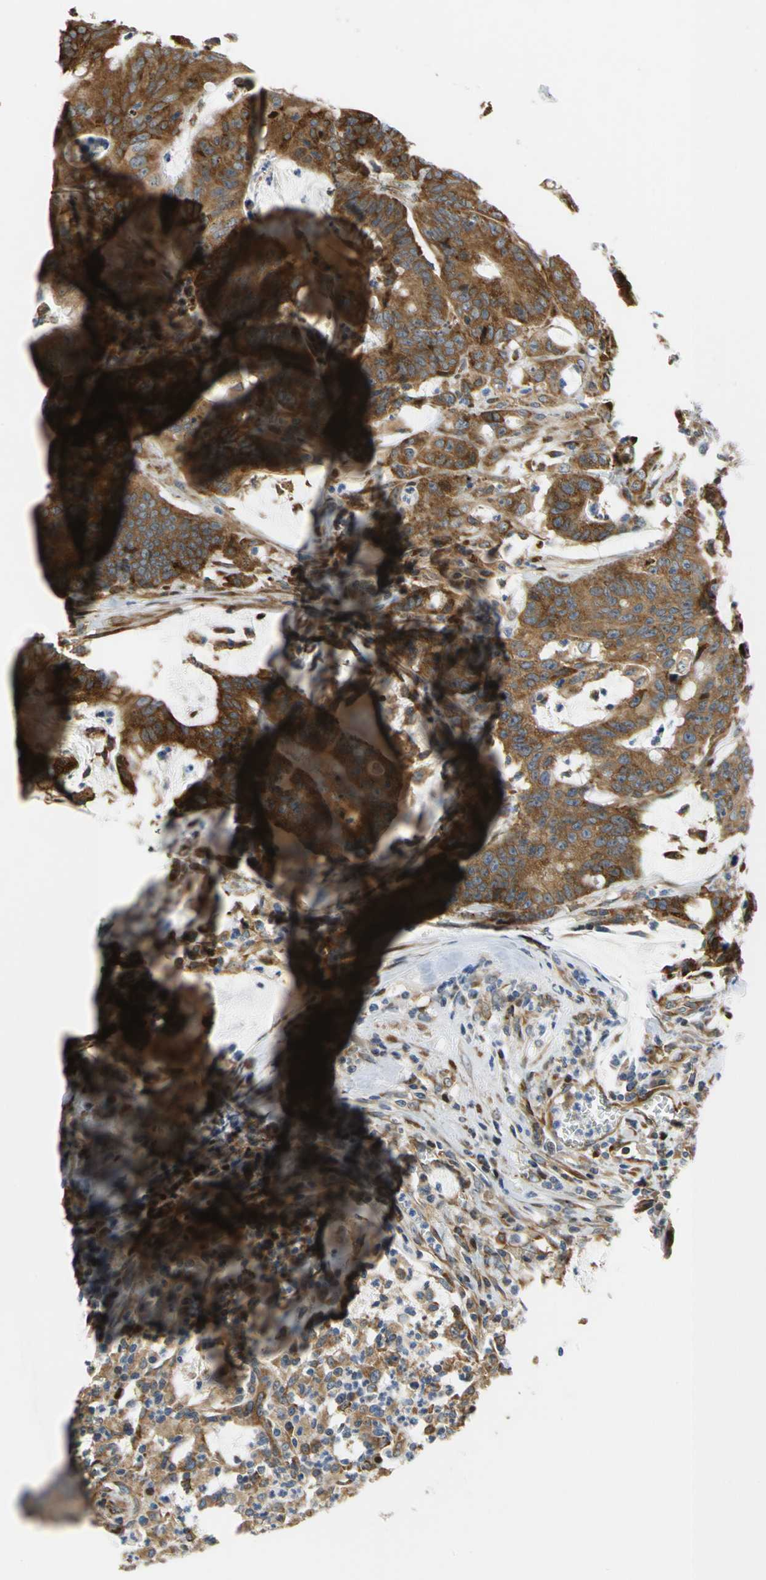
{"staining": {"intensity": "strong", "quantity": ">75%", "location": "cytoplasmic/membranous"}, "tissue": "colorectal cancer", "cell_type": "Tumor cells", "image_type": "cancer", "snomed": [{"axis": "morphology", "description": "Adenocarcinoma, NOS"}, {"axis": "topography", "description": "Colon"}], "caption": "DAB (3,3'-diaminobenzidine) immunohistochemical staining of human colorectal cancer (adenocarcinoma) exhibits strong cytoplasmic/membranous protein staining in about >75% of tumor cells.", "gene": "YBX1", "patient": {"sex": "male", "age": 45}}